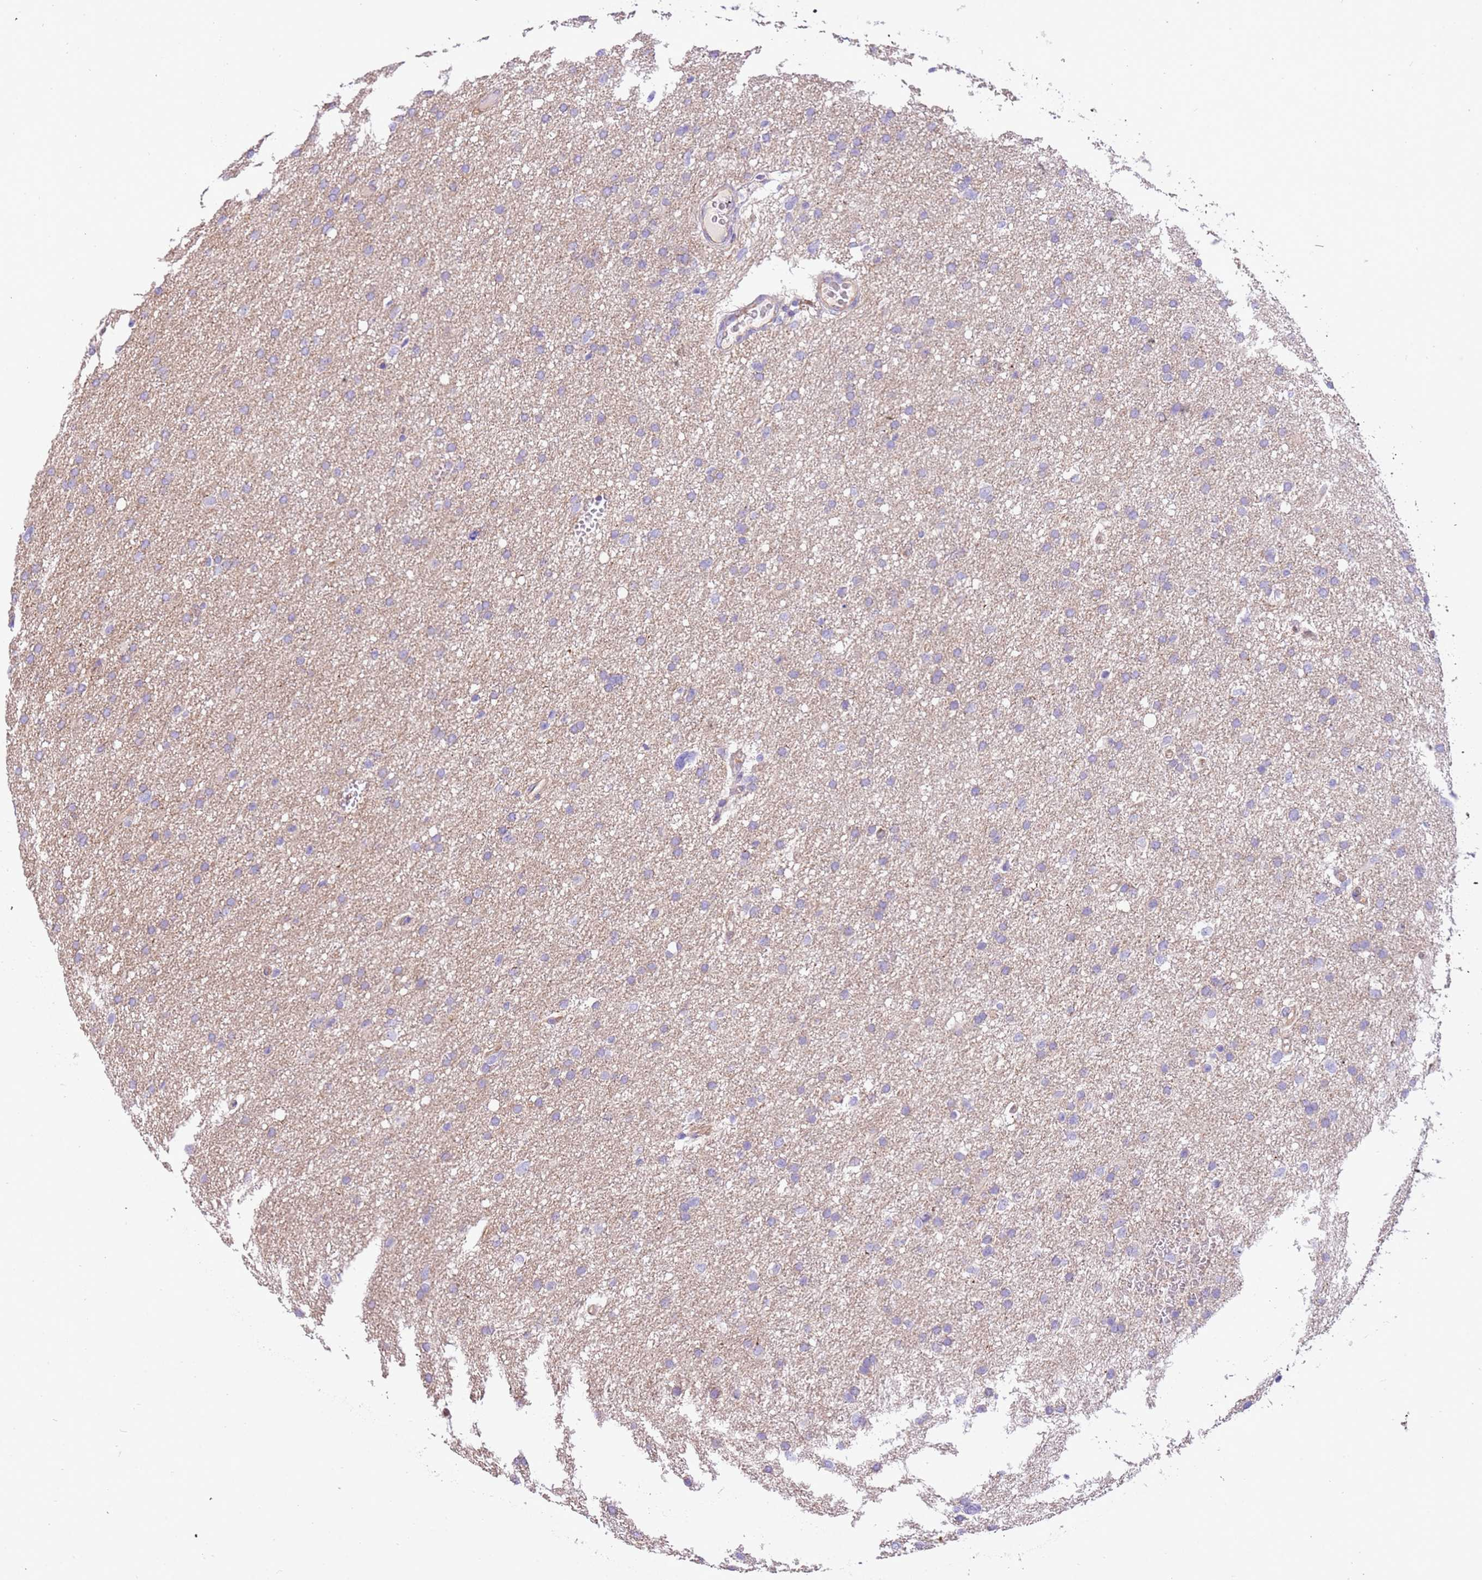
{"staining": {"intensity": "negative", "quantity": "none", "location": "none"}, "tissue": "glioma", "cell_type": "Tumor cells", "image_type": "cancer", "snomed": [{"axis": "morphology", "description": "Glioma, malignant, High grade"}, {"axis": "topography", "description": "Cerebral cortex"}], "caption": "DAB (3,3'-diaminobenzidine) immunohistochemical staining of malignant glioma (high-grade) demonstrates no significant positivity in tumor cells. (DAB (3,3'-diaminobenzidine) immunohistochemistry visualized using brightfield microscopy, high magnification).", "gene": "NAALADL1", "patient": {"sex": "female", "age": 36}}